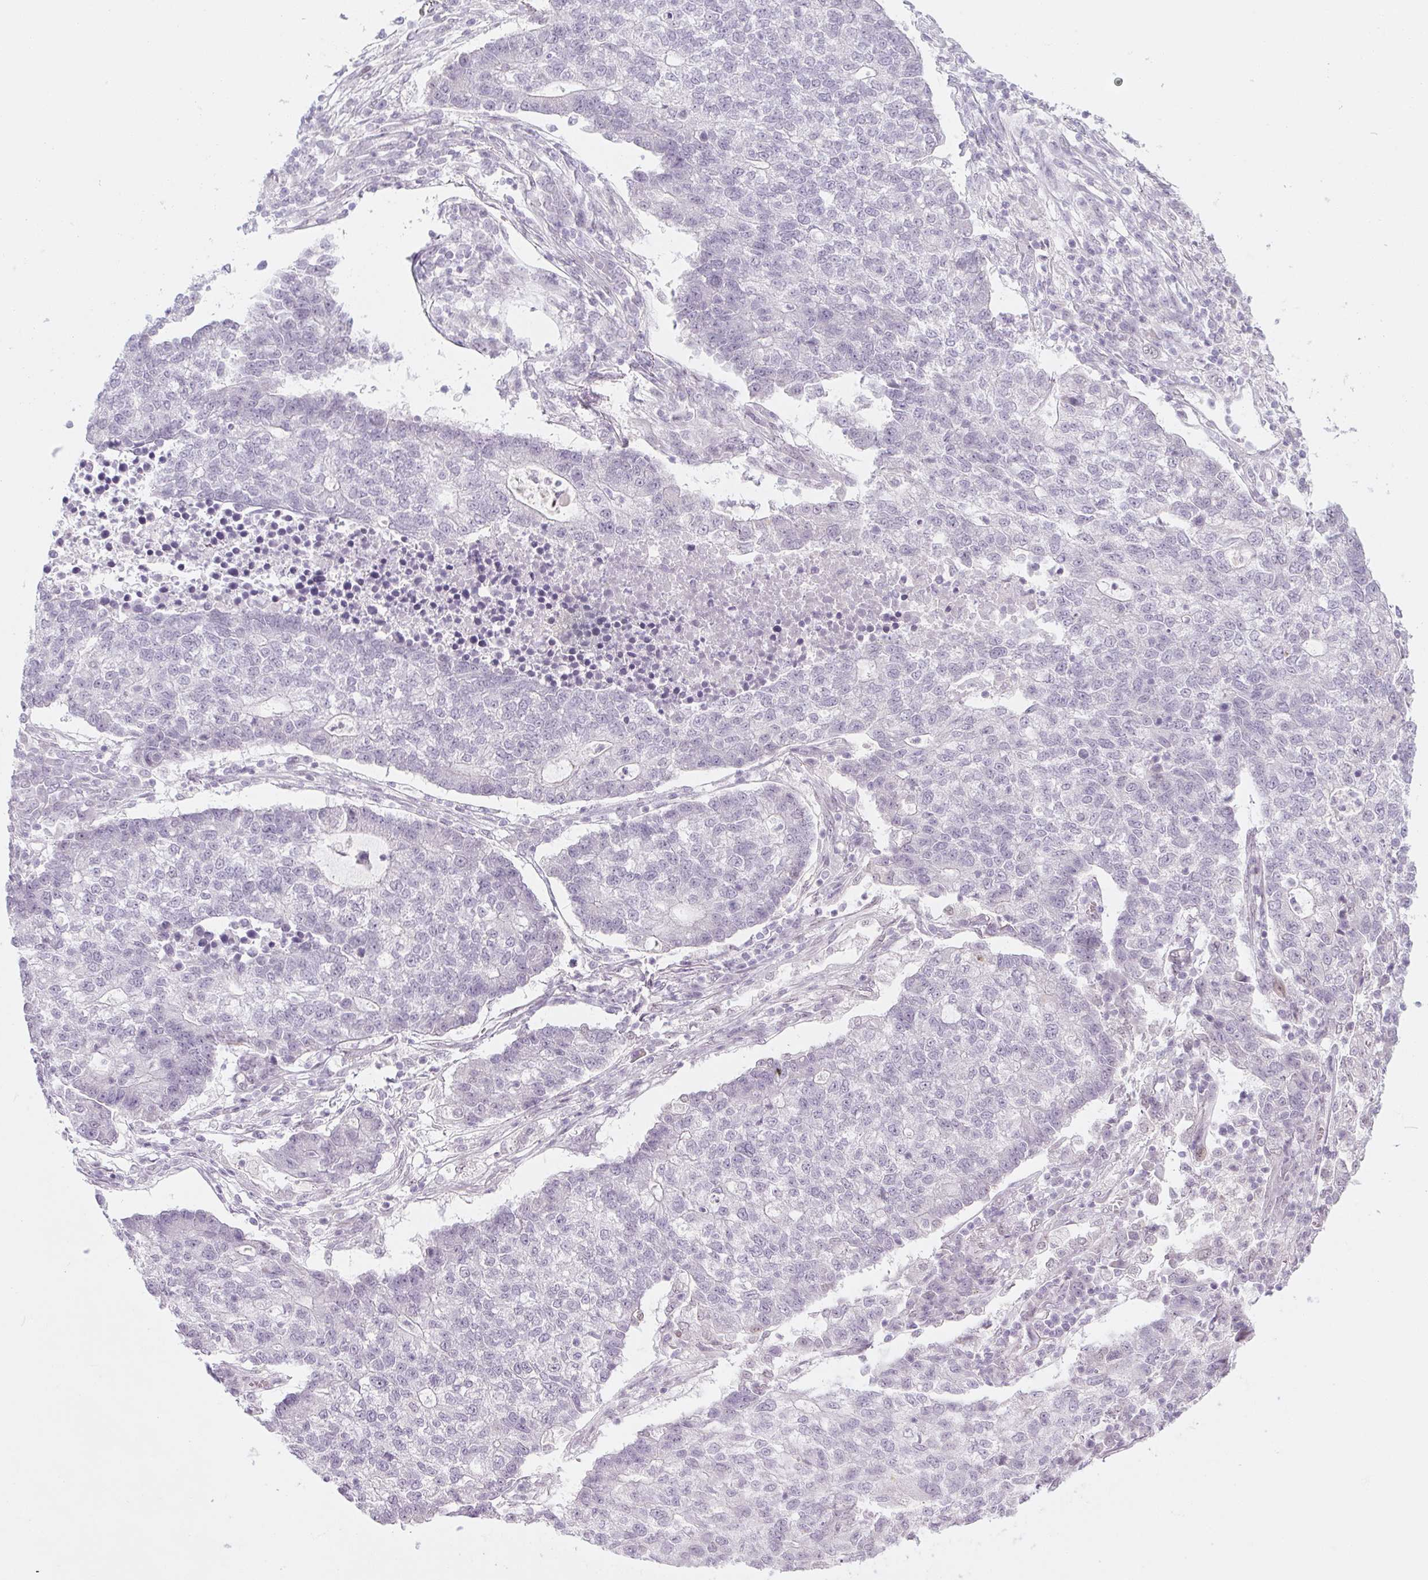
{"staining": {"intensity": "negative", "quantity": "none", "location": "none"}, "tissue": "lung cancer", "cell_type": "Tumor cells", "image_type": "cancer", "snomed": [{"axis": "morphology", "description": "Adenocarcinoma, NOS"}, {"axis": "topography", "description": "Lung"}], "caption": "This photomicrograph is of adenocarcinoma (lung) stained with immunohistochemistry (IHC) to label a protein in brown with the nuclei are counter-stained blue. There is no expression in tumor cells.", "gene": "KCNQ2", "patient": {"sex": "male", "age": 57}}